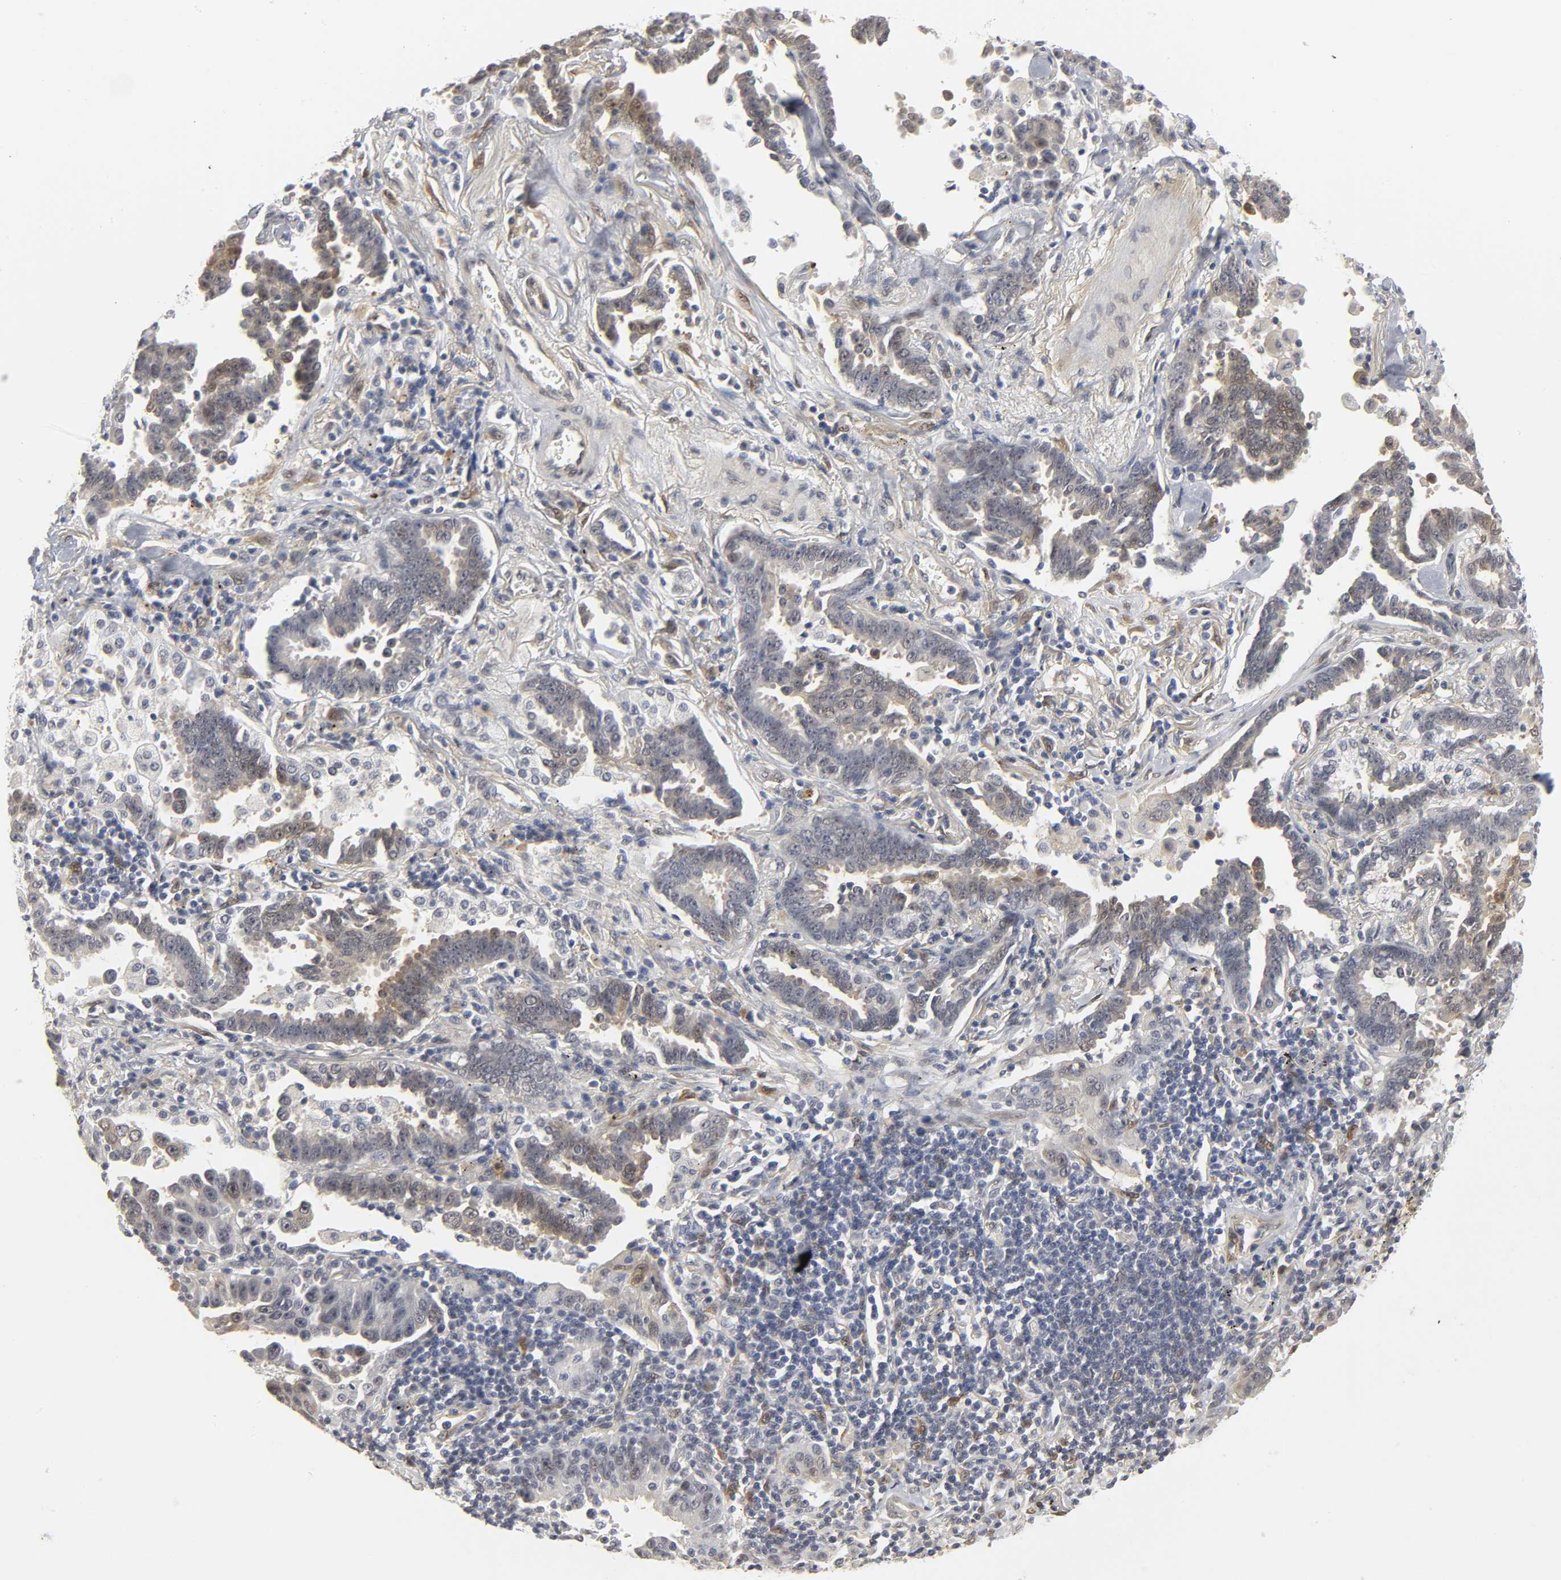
{"staining": {"intensity": "weak", "quantity": "25%-75%", "location": "cytoplasmic/membranous,nuclear"}, "tissue": "lung cancer", "cell_type": "Tumor cells", "image_type": "cancer", "snomed": [{"axis": "morphology", "description": "Adenocarcinoma, NOS"}, {"axis": "topography", "description": "Lung"}], "caption": "Lung cancer stained with a brown dye displays weak cytoplasmic/membranous and nuclear positive positivity in about 25%-75% of tumor cells.", "gene": "PDLIM3", "patient": {"sex": "female", "age": 64}}